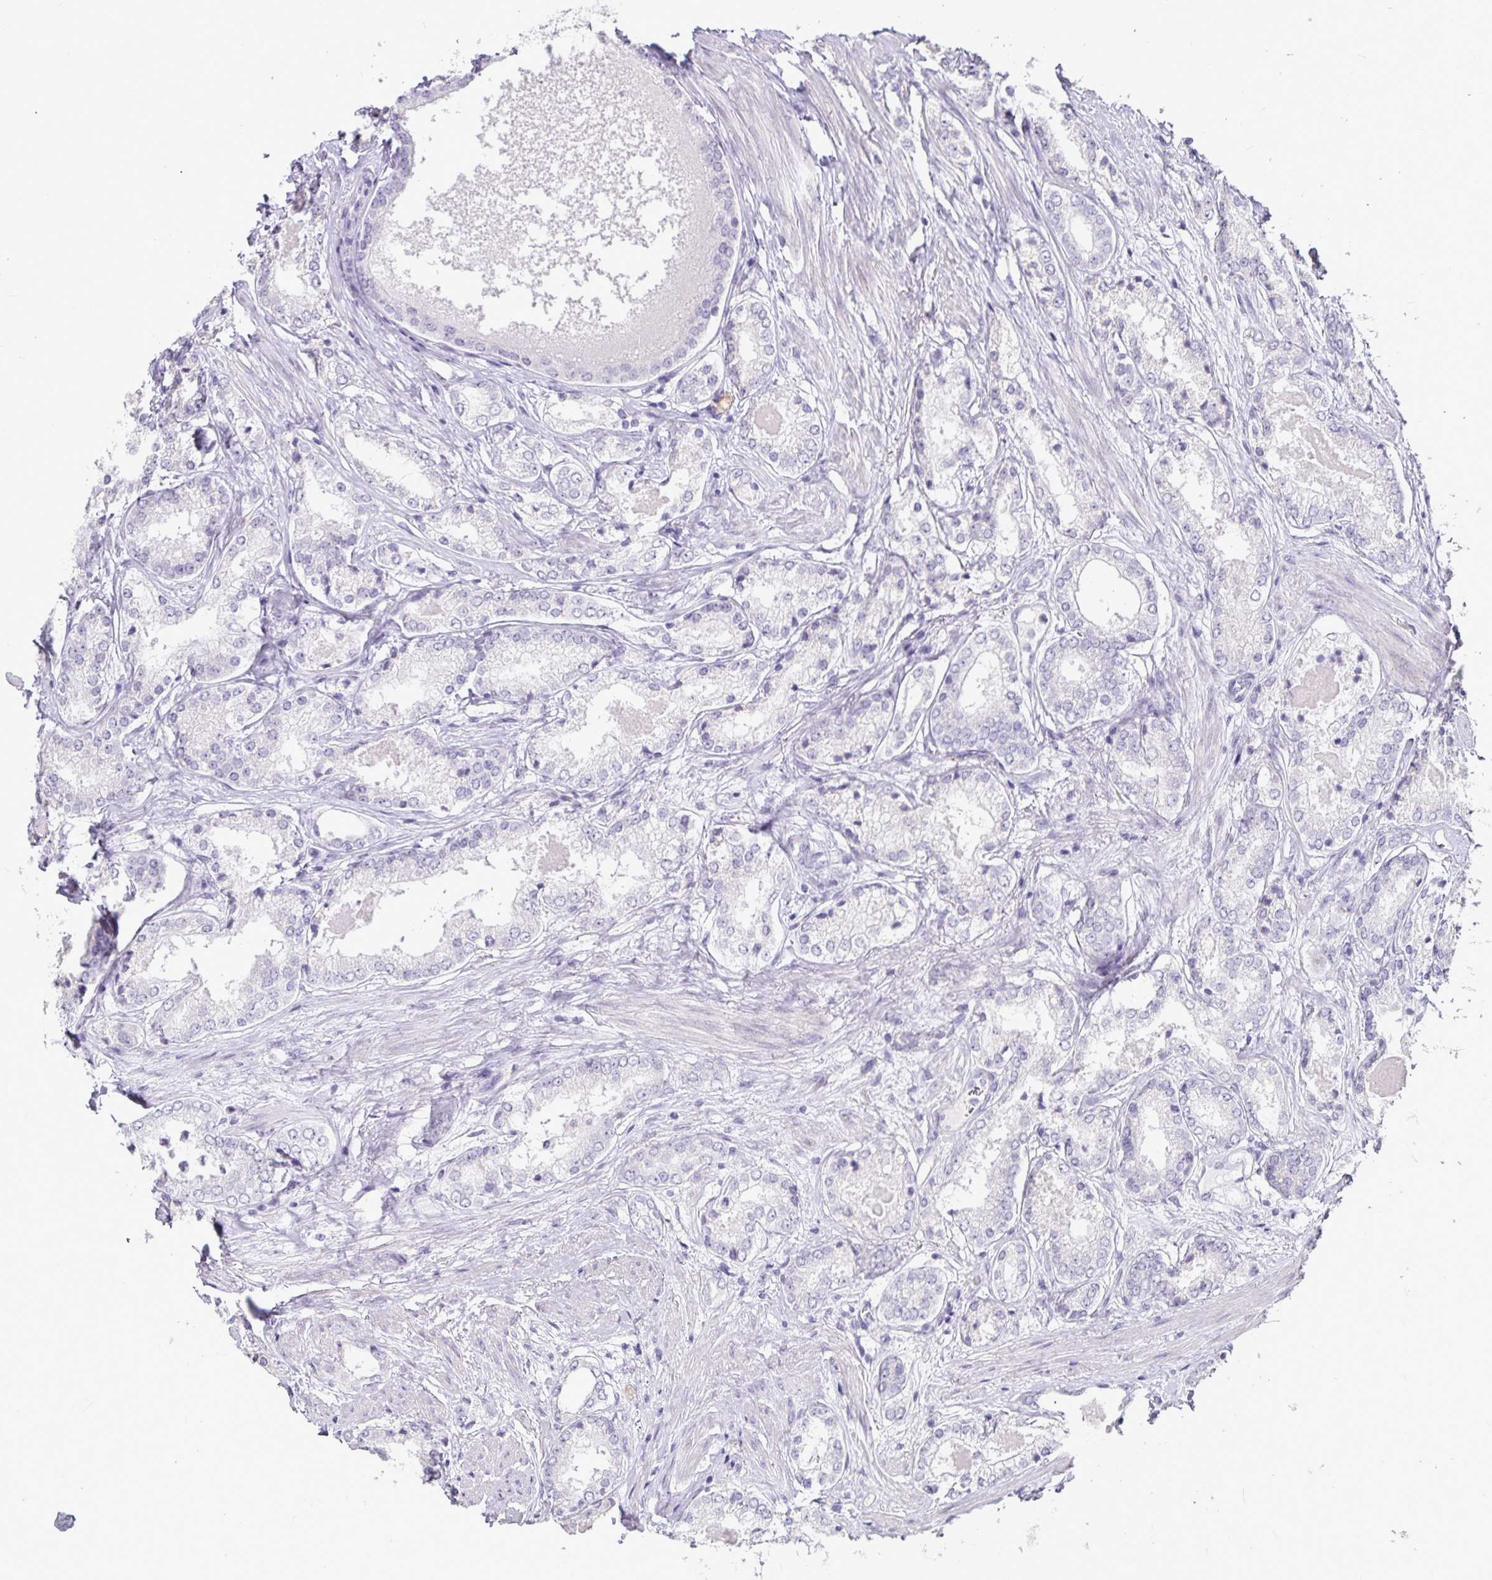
{"staining": {"intensity": "negative", "quantity": "none", "location": "none"}, "tissue": "prostate cancer", "cell_type": "Tumor cells", "image_type": "cancer", "snomed": [{"axis": "morphology", "description": "Adenocarcinoma, NOS"}, {"axis": "morphology", "description": "Adenocarcinoma, Low grade"}, {"axis": "topography", "description": "Prostate"}], "caption": "Histopathology image shows no protein staining in tumor cells of prostate cancer (low-grade adenocarcinoma) tissue.", "gene": "CA12", "patient": {"sex": "male", "age": 68}}